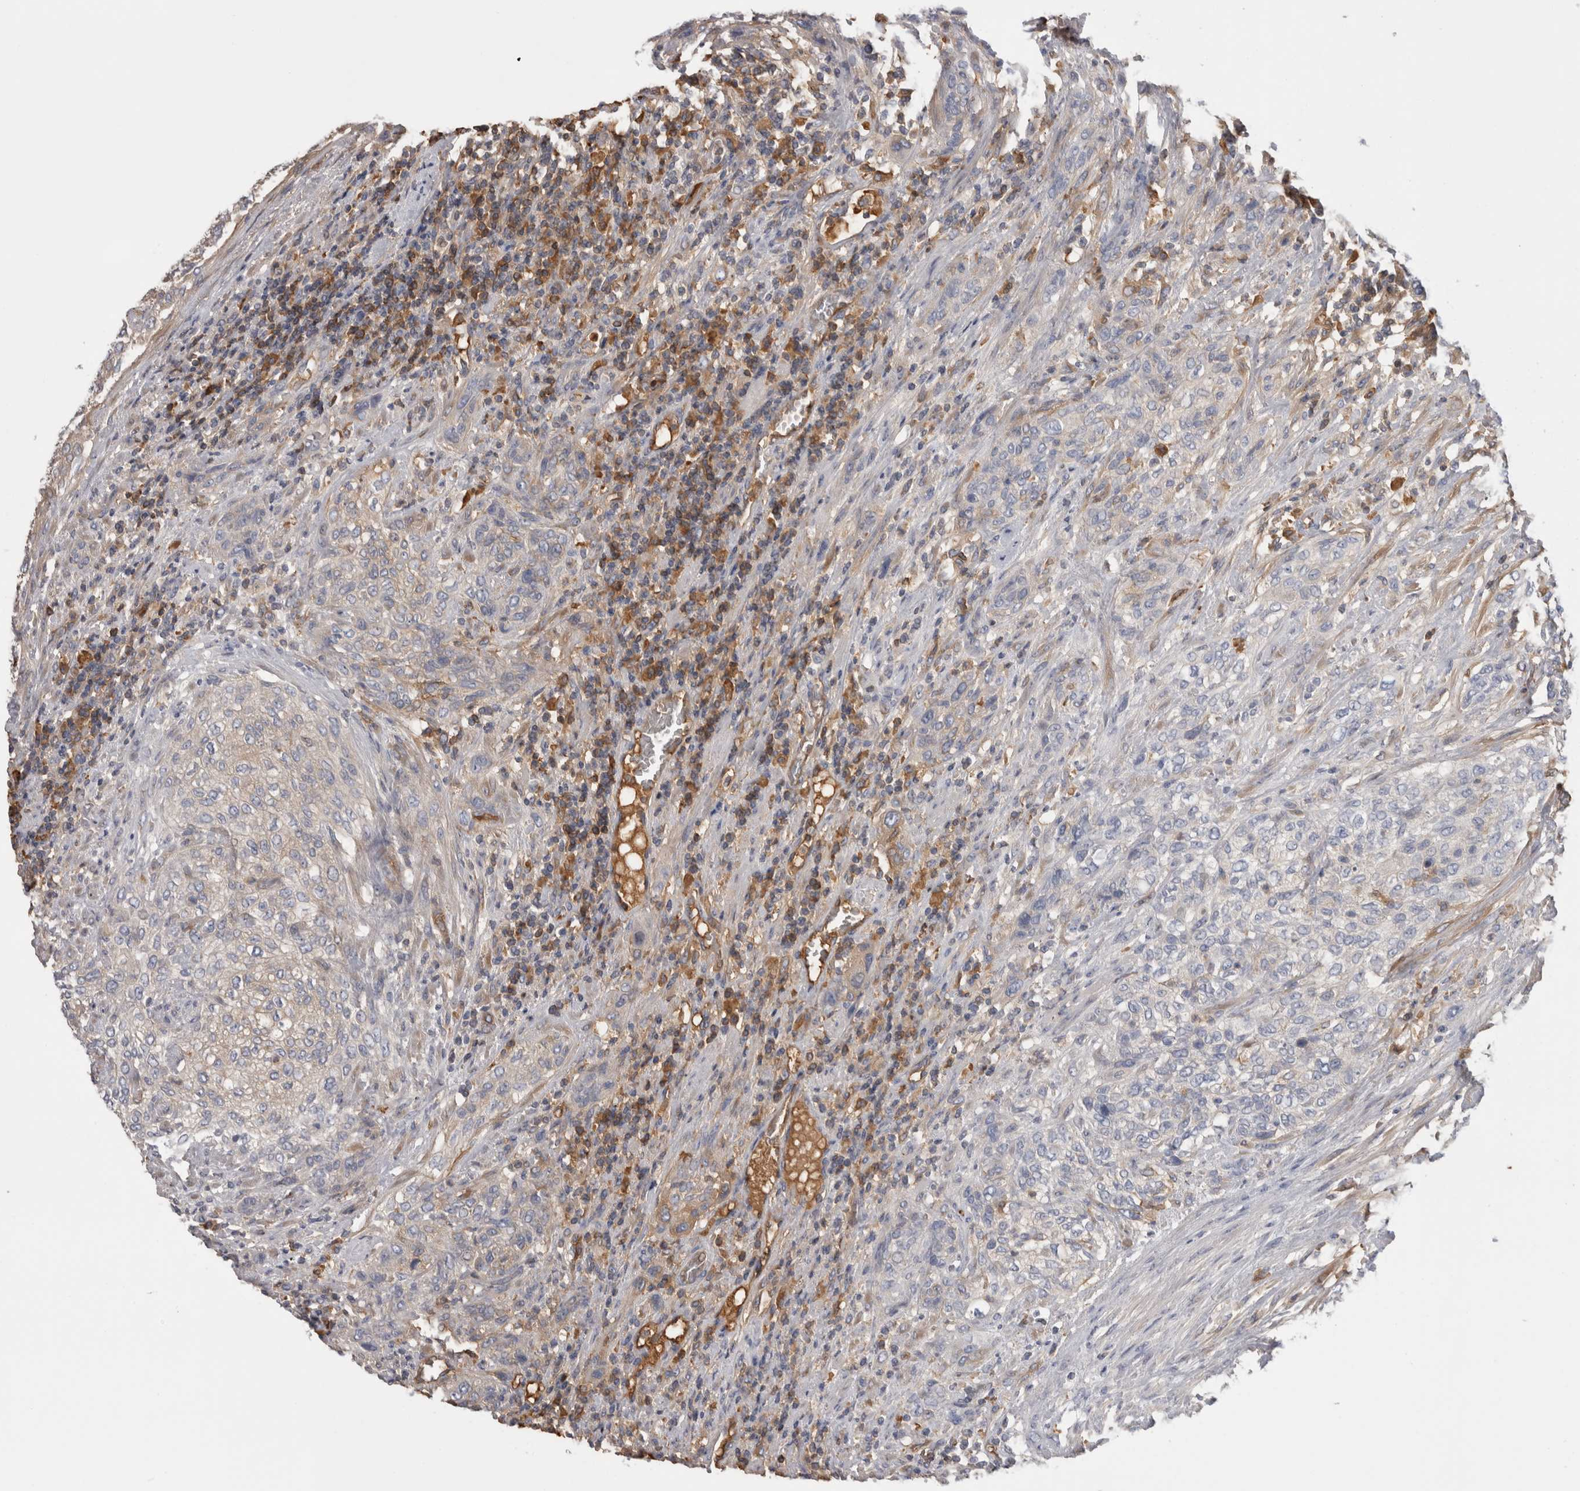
{"staining": {"intensity": "weak", "quantity": "<25%", "location": "cytoplasmic/membranous"}, "tissue": "urothelial cancer", "cell_type": "Tumor cells", "image_type": "cancer", "snomed": [{"axis": "morphology", "description": "Urothelial carcinoma, Low grade"}, {"axis": "morphology", "description": "Urothelial carcinoma, High grade"}, {"axis": "topography", "description": "Urinary bladder"}], "caption": "Human low-grade urothelial carcinoma stained for a protein using IHC demonstrates no staining in tumor cells.", "gene": "TBCE", "patient": {"sex": "male", "age": 35}}